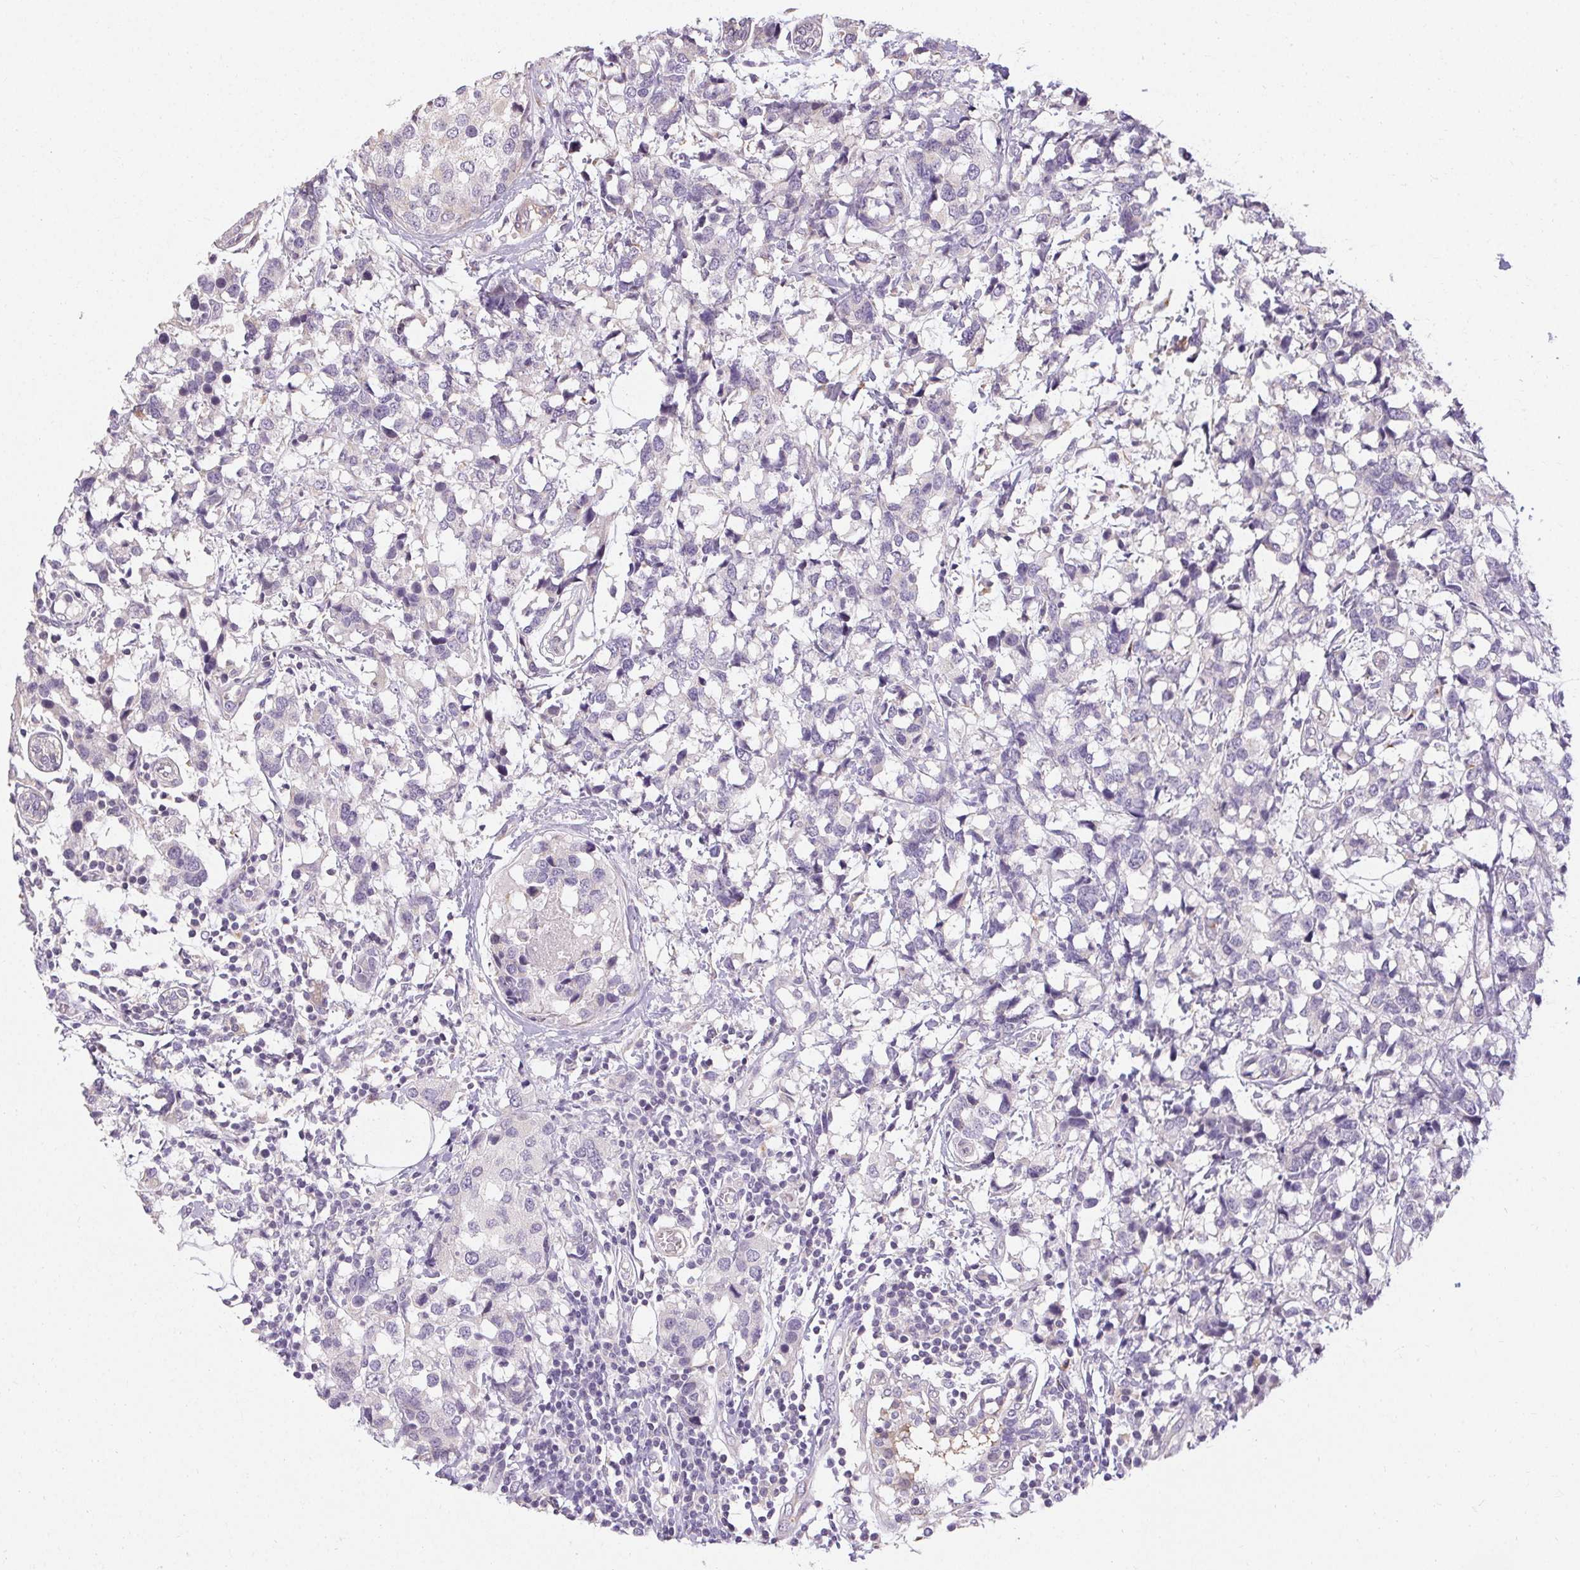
{"staining": {"intensity": "negative", "quantity": "none", "location": "none"}, "tissue": "breast cancer", "cell_type": "Tumor cells", "image_type": "cancer", "snomed": [{"axis": "morphology", "description": "Lobular carcinoma"}, {"axis": "topography", "description": "Breast"}], "caption": "Human breast cancer stained for a protein using immunohistochemistry (IHC) exhibits no staining in tumor cells.", "gene": "TMEM52B", "patient": {"sex": "female", "age": 59}}